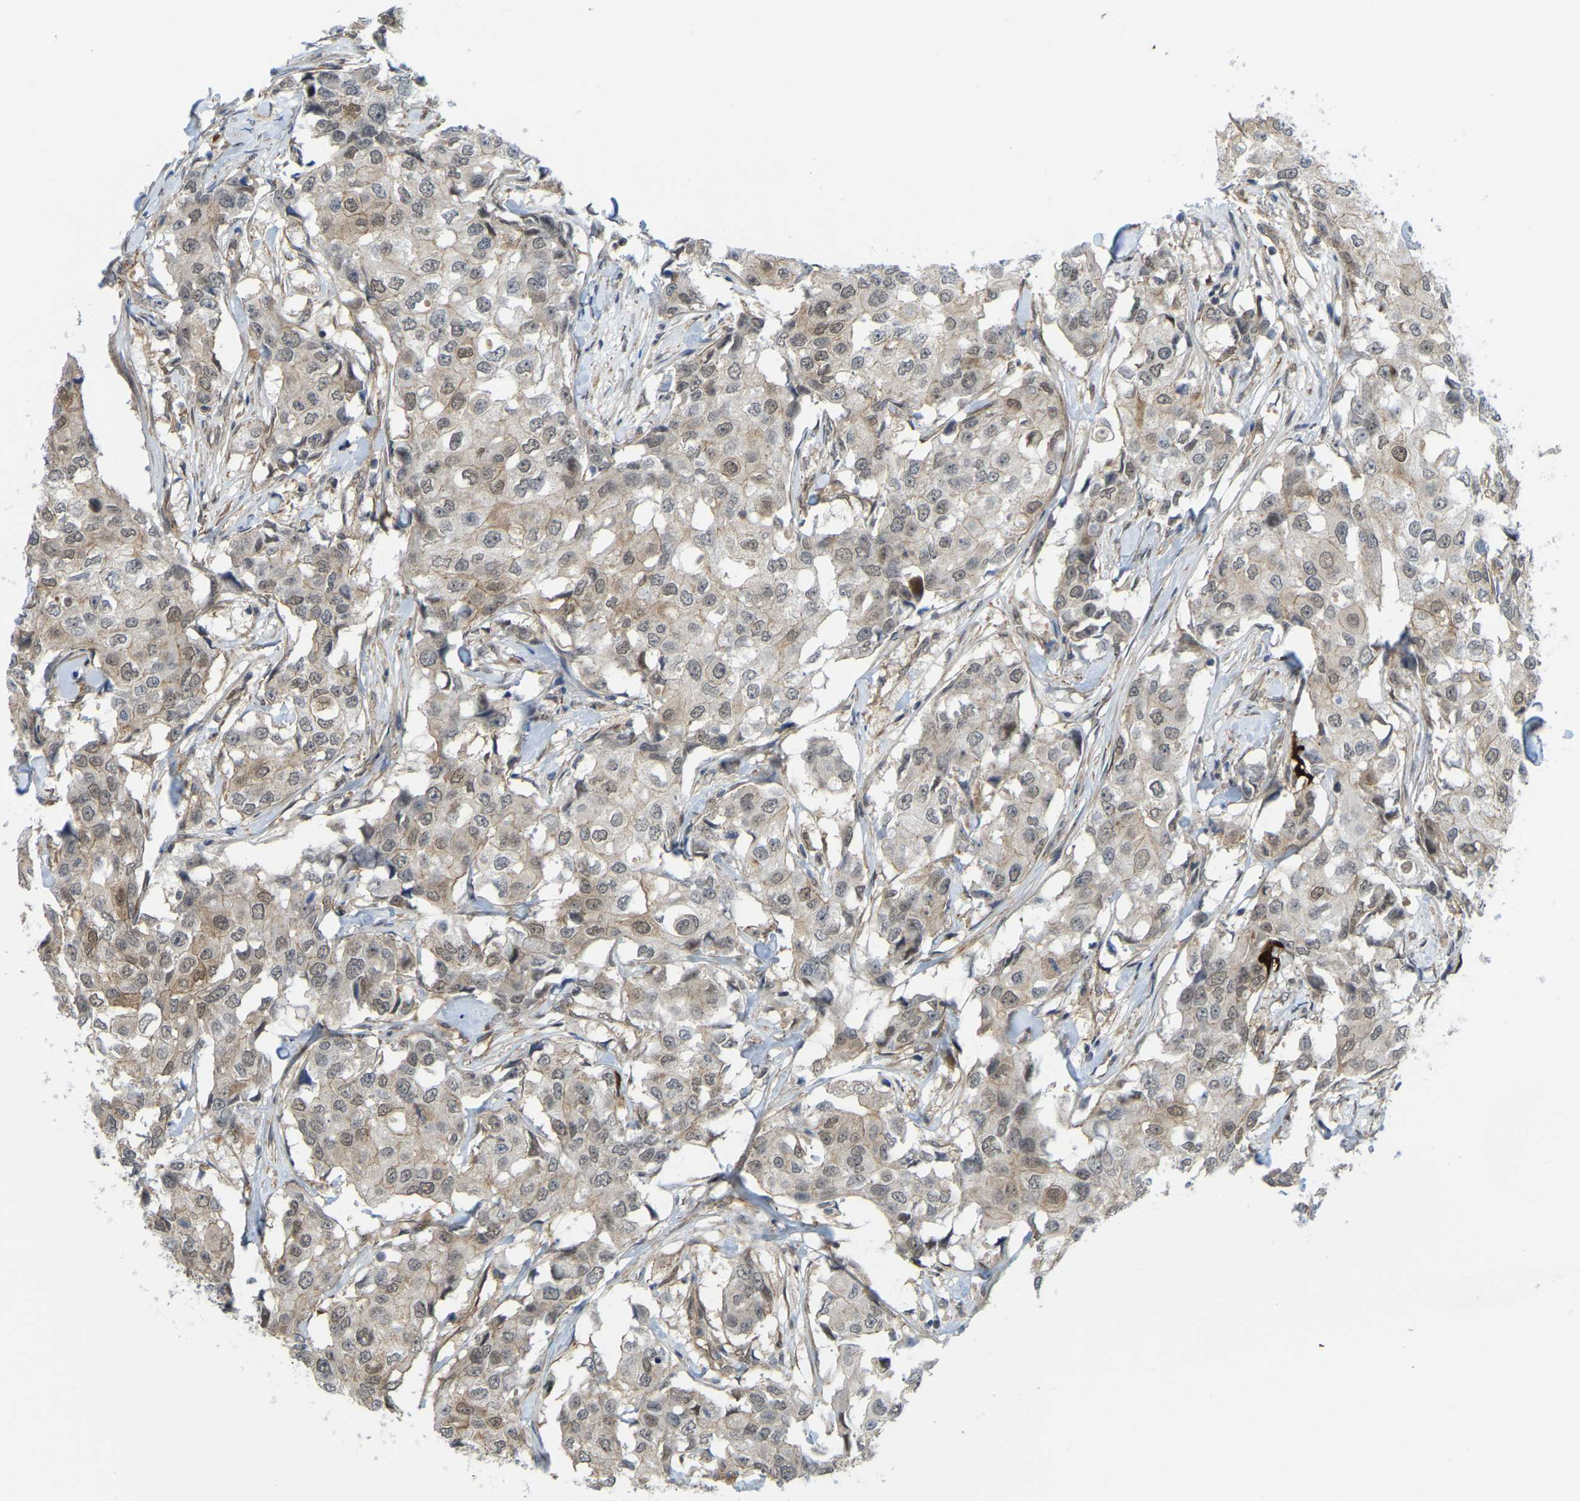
{"staining": {"intensity": "weak", "quantity": ">75%", "location": "cytoplasmic/membranous,nuclear"}, "tissue": "breast cancer", "cell_type": "Tumor cells", "image_type": "cancer", "snomed": [{"axis": "morphology", "description": "Duct carcinoma"}, {"axis": "topography", "description": "Breast"}], "caption": "Immunohistochemical staining of human infiltrating ductal carcinoma (breast) reveals low levels of weak cytoplasmic/membranous and nuclear expression in approximately >75% of tumor cells. (DAB (3,3'-diaminobenzidine) = brown stain, brightfield microscopy at high magnification).", "gene": "SERPINB5", "patient": {"sex": "female", "age": 27}}